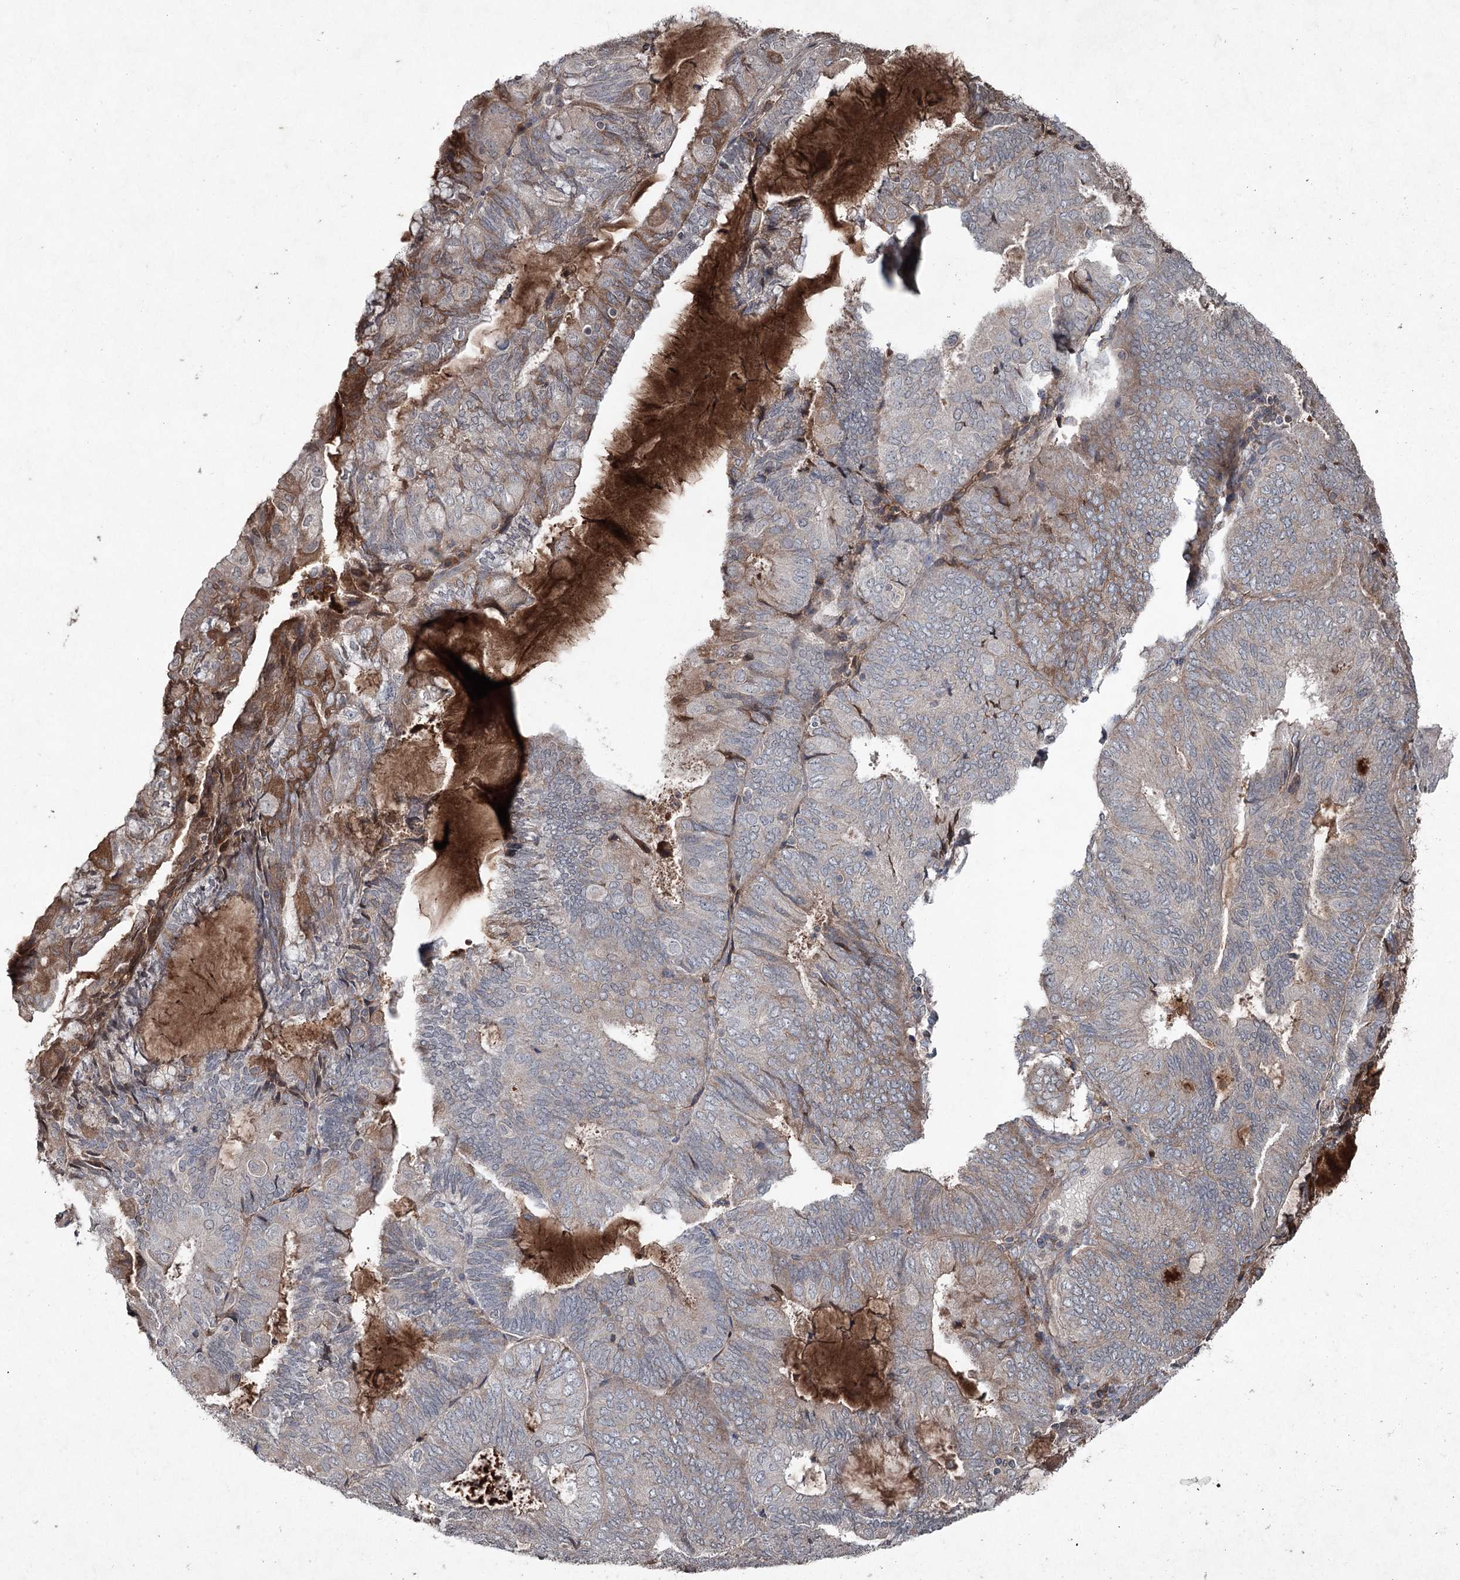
{"staining": {"intensity": "moderate", "quantity": "<25%", "location": "cytoplasmic/membranous"}, "tissue": "endometrial cancer", "cell_type": "Tumor cells", "image_type": "cancer", "snomed": [{"axis": "morphology", "description": "Adenocarcinoma, NOS"}, {"axis": "topography", "description": "Endometrium"}], "caption": "A micrograph of adenocarcinoma (endometrial) stained for a protein demonstrates moderate cytoplasmic/membranous brown staining in tumor cells.", "gene": "PGLYRP2", "patient": {"sex": "female", "age": 81}}